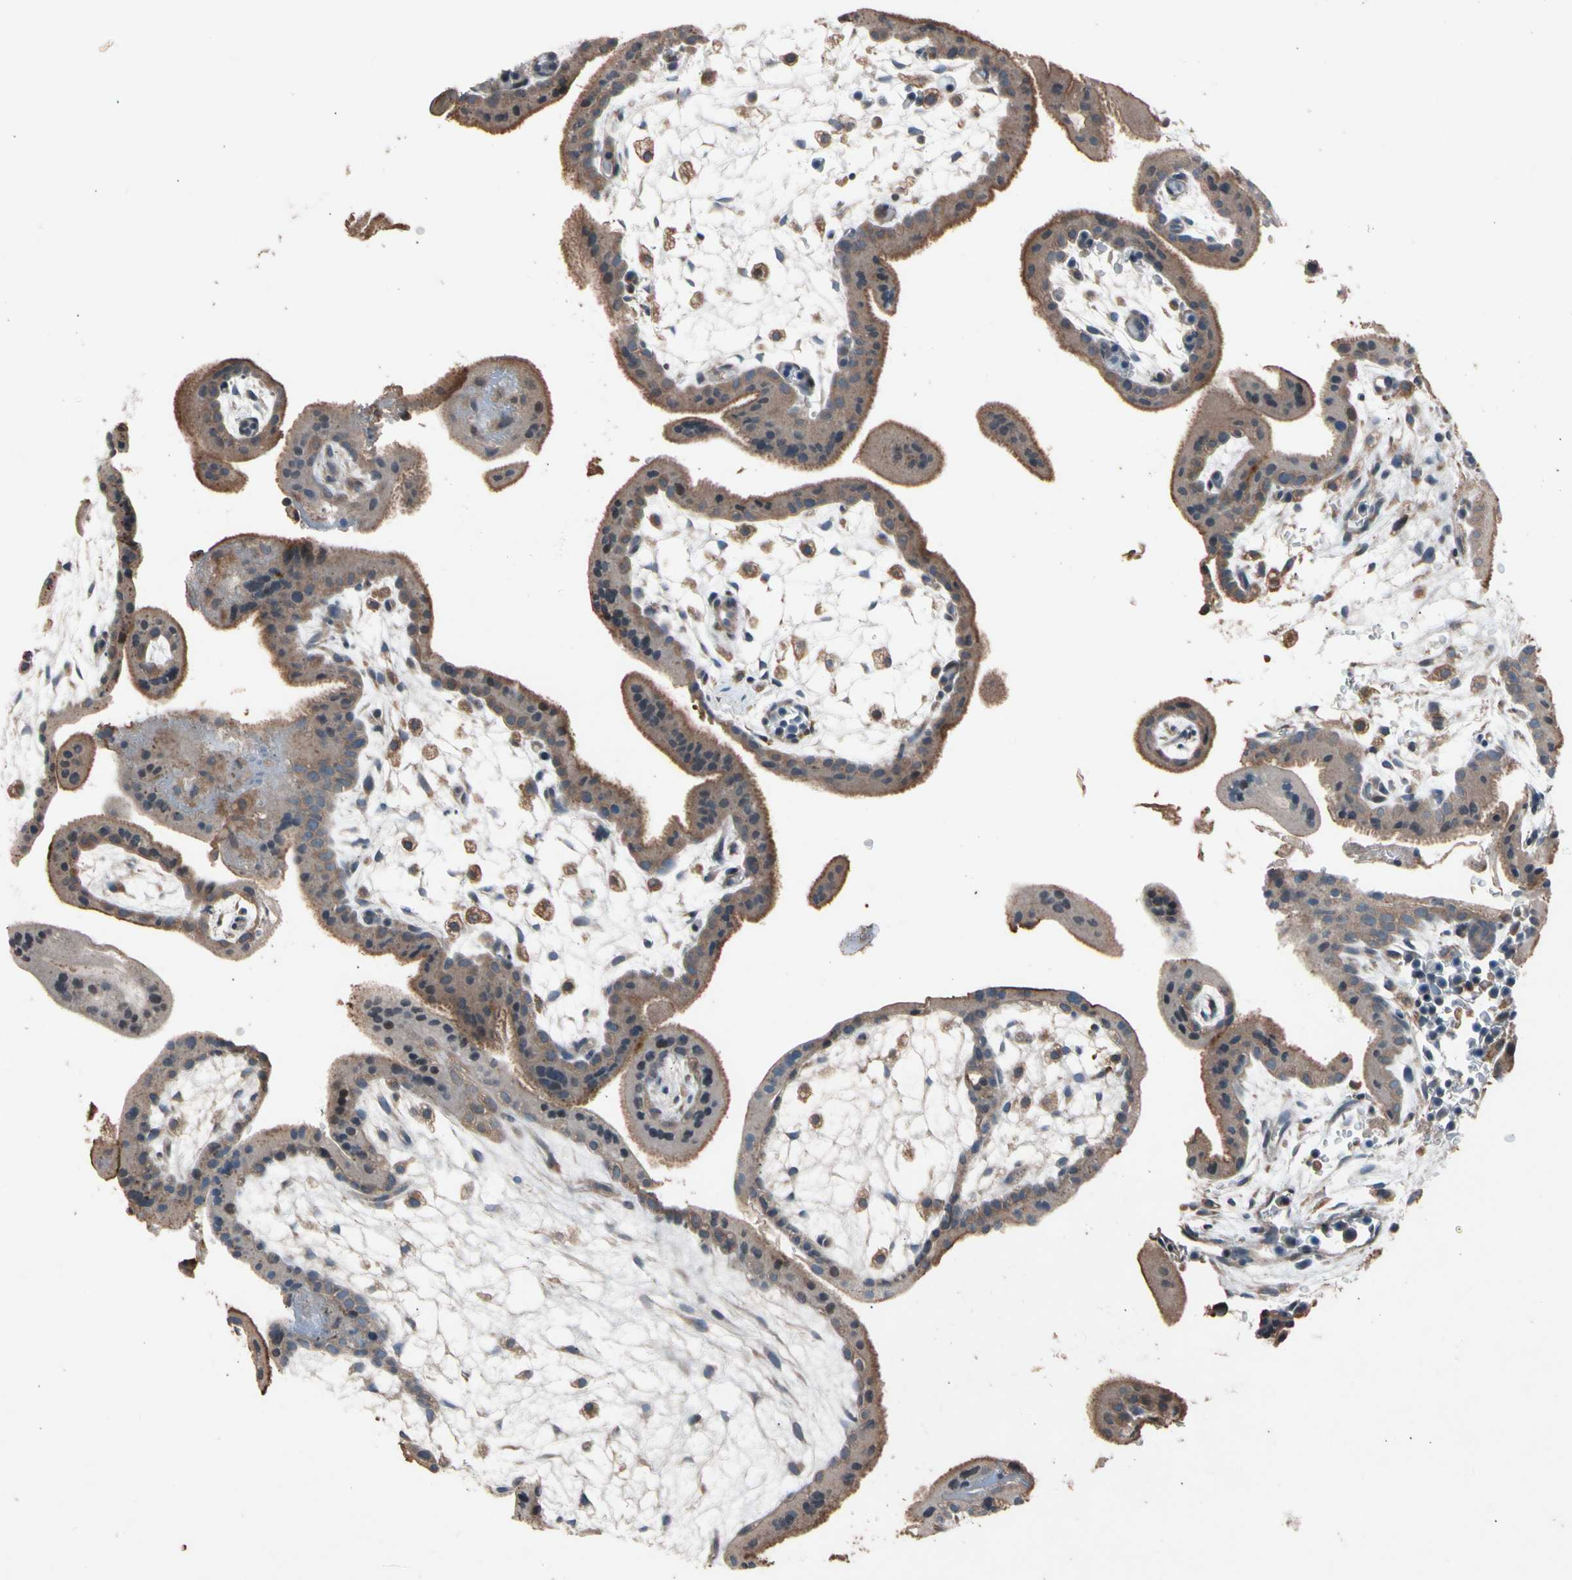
{"staining": {"intensity": "weak", "quantity": ">75%", "location": "cytoplasmic/membranous"}, "tissue": "placenta", "cell_type": "Decidual cells", "image_type": "normal", "snomed": [{"axis": "morphology", "description": "Normal tissue, NOS"}, {"axis": "topography", "description": "Placenta"}], "caption": "Placenta stained for a protein (brown) reveals weak cytoplasmic/membranous positive positivity in approximately >75% of decidual cells.", "gene": "PRDX4", "patient": {"sex": "female", "age": 35}}